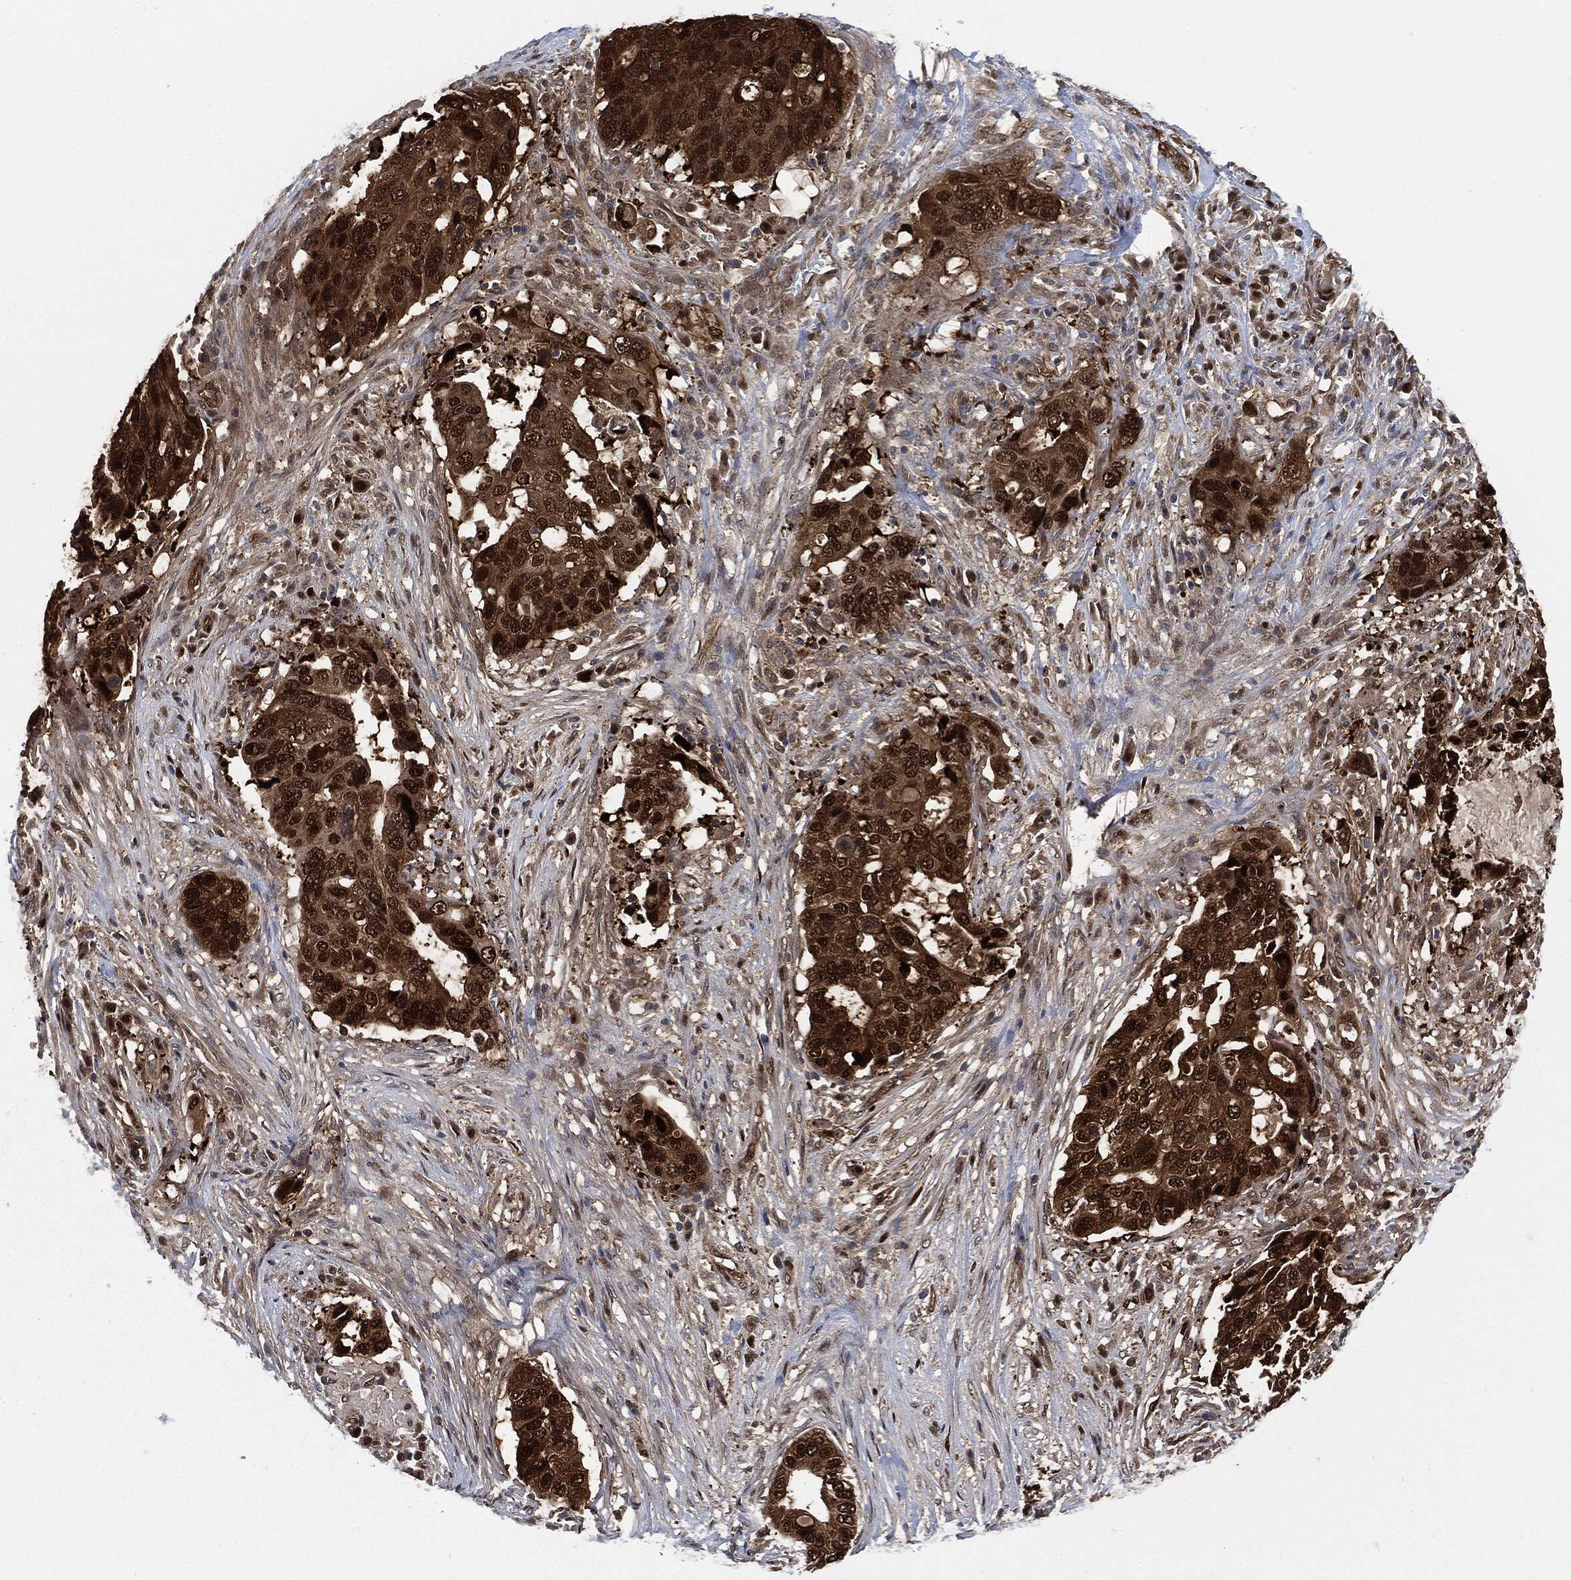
{"staining": {"intensity": "strong", "quantity": ">75%", "location": "cytoplasmic/membranous,nuclear"}, "tissue": "stomach cancer", "cell_type": "Tumor cells", "image_type": "cancer", "snomed": [{"axis": "morphology", "description": "Adenocarcinoma, NOS"}, {"axis": "topography", "description": "Stomach"}], "caption": "The image displays a brown stain indicating the presence of a protein in the cytoplasmic/membranous and nuclear of tumor cells in stomach adenocarcinoma.", "gene": "DCTN1", "patient": {"sex": "male", "age": 54}}